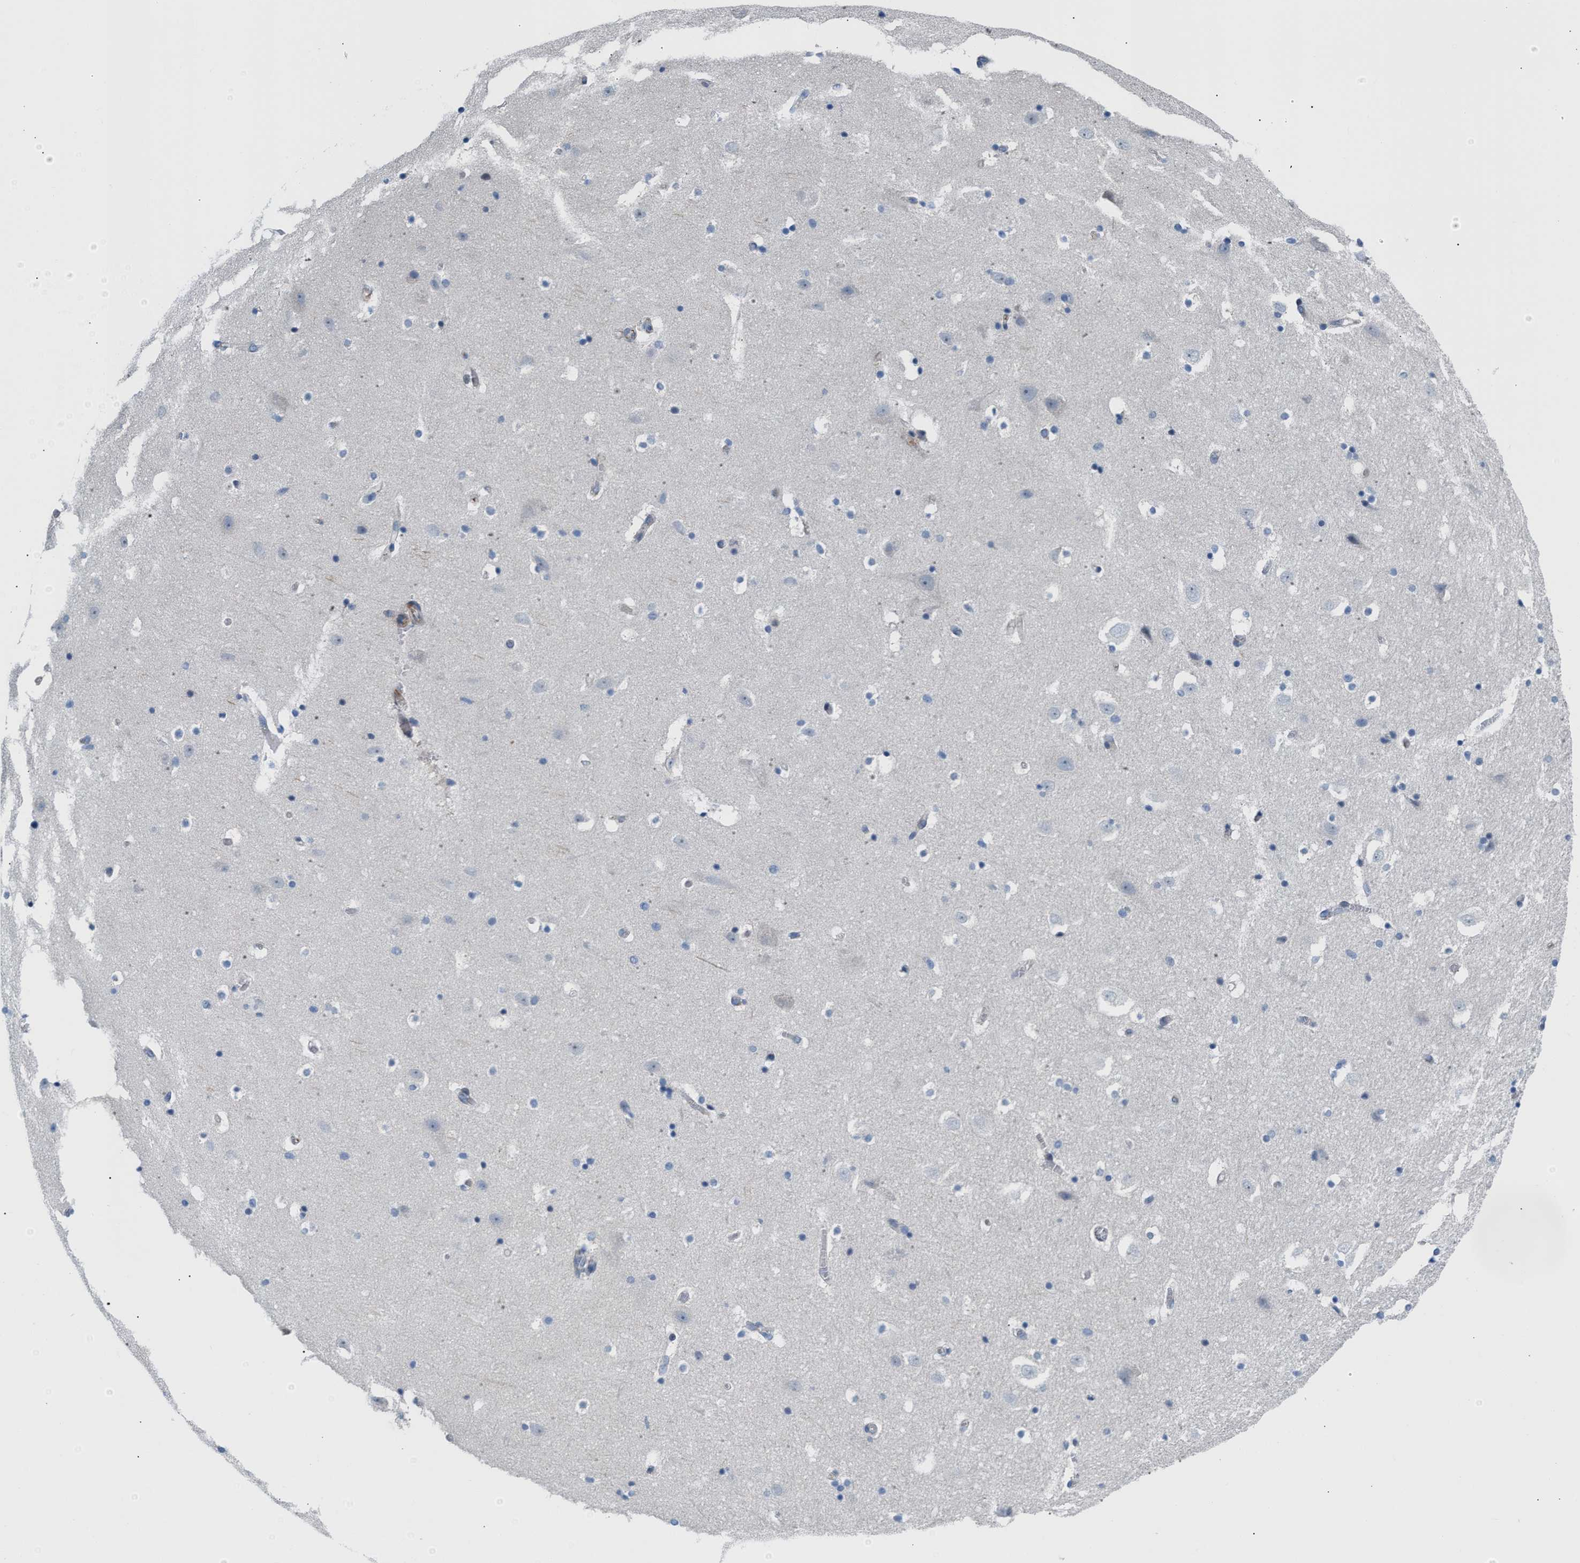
{"staining": {"intensity": "negative", "quantity": "none", "location": "none"}, "tissue": "hippocampus", "cell_type": "Glial cells", "image_type": "normal", "snomed": [{"axis": "morphology", "description": "Normal tissue, NOS"}, {"axis": "topography", "description": "Hippocampus"}], "caption": "DAB (3,3'-diaminobenzidine) immunohistochemical staining of unremarkable hippocampus shows no significant positivity in glial cells.", "gene": "TFPI", "patient": {"sex": "male", "age": 45}}